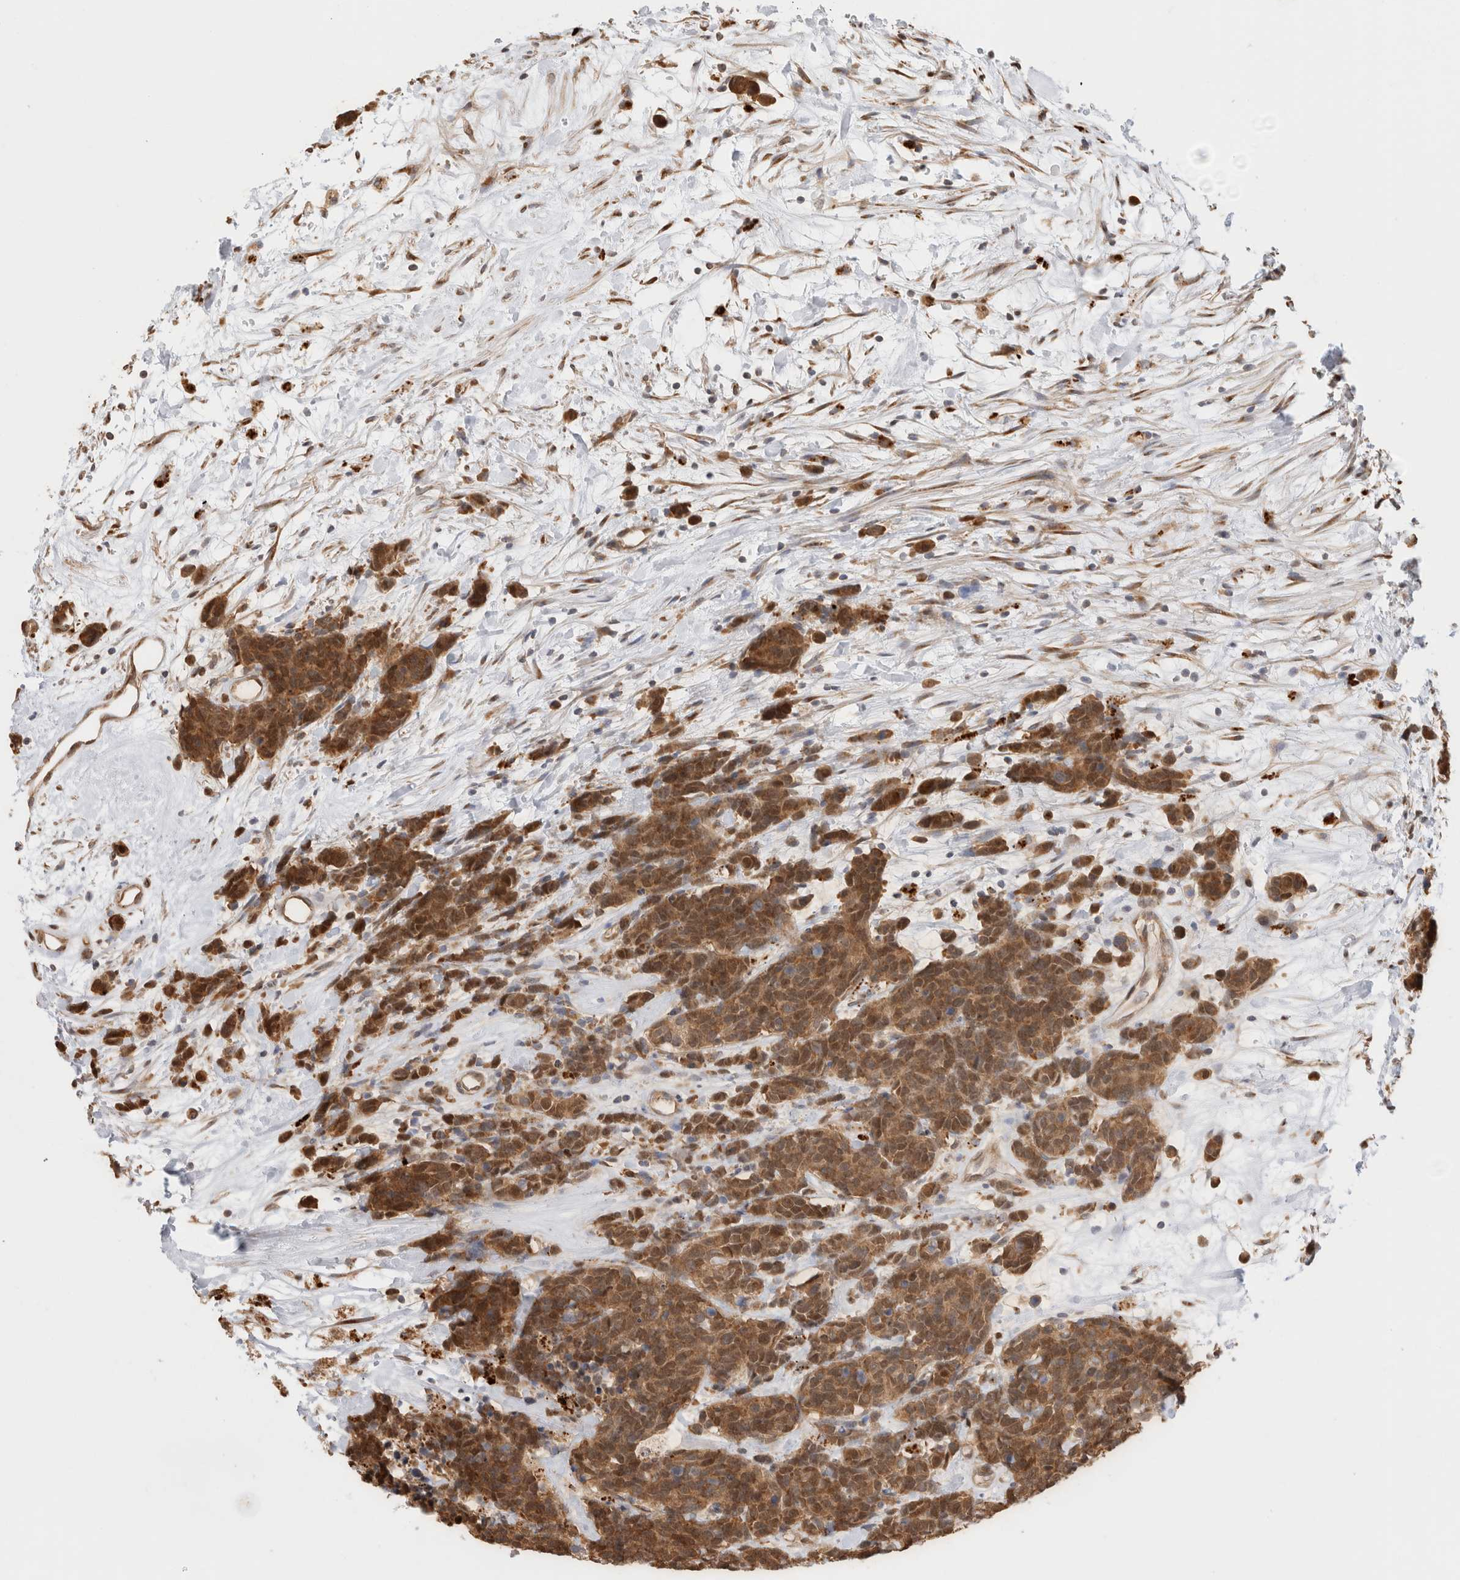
{"staining": {"intensity": "moderate", "quantity": ">75%", "location": "cytoplasmic/membranous"}, "tissue": "carcinoid", "cell_type": "Tumor cells", "image_type": "cancer", "snomed": [{"axis": "morphology", "description": "Carcinoma, NOS"}, {"axis": "morphology", "description": "Carcinoid, malignant, NOS"}, {"axis": "topography", "description": "Urinary bladder"}], "caption": "Protein staining of carcinoma tissue shows moderate cytoplasmic/membranous expression in about >75% of tumor cells.", "gene": "ACTL9", "patient": {"sex": "male", "age": 57}}